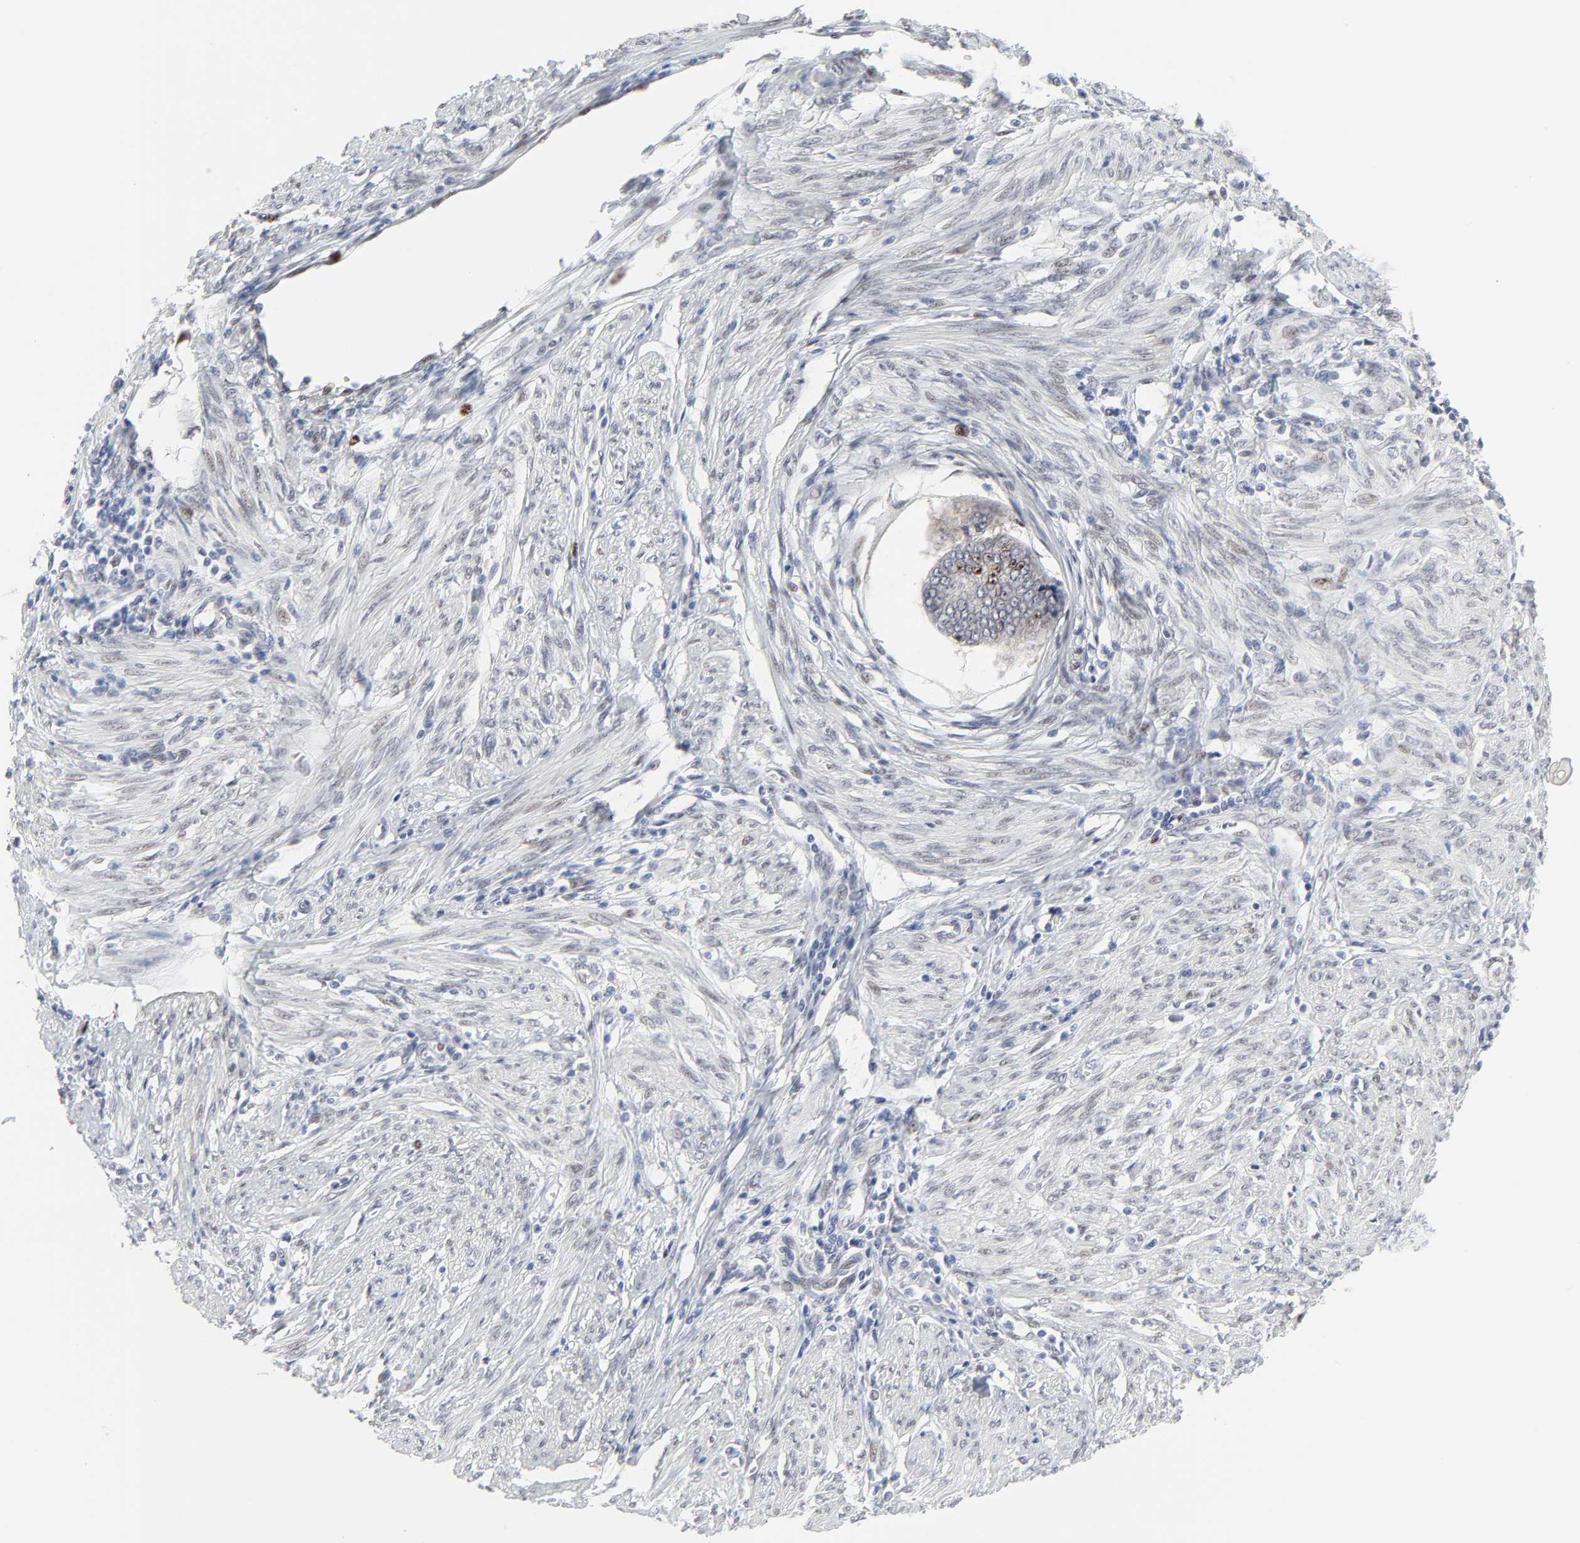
{"staining": {"intensity": "moderate", "quantity": "<25%", "location": "nuclear"}, "tissue": "endometrial cancer", "cell_type": "Tumor cells", "image_type": "cancer", "snomed": [{"axis": "morphology", "description": "Adenocarcinoma, NOS"}, {"axis": "topography", "description": "Endometrium"}], "caption": "IHC image of human endometrial adenocarcinoma stained for a protein (brown), which demonstrates low levels of moderate nuclear staining in approximately <25% of tumor cells.", "gene": "ZNF589", "patient": {"sex": "female", "age": 75}}